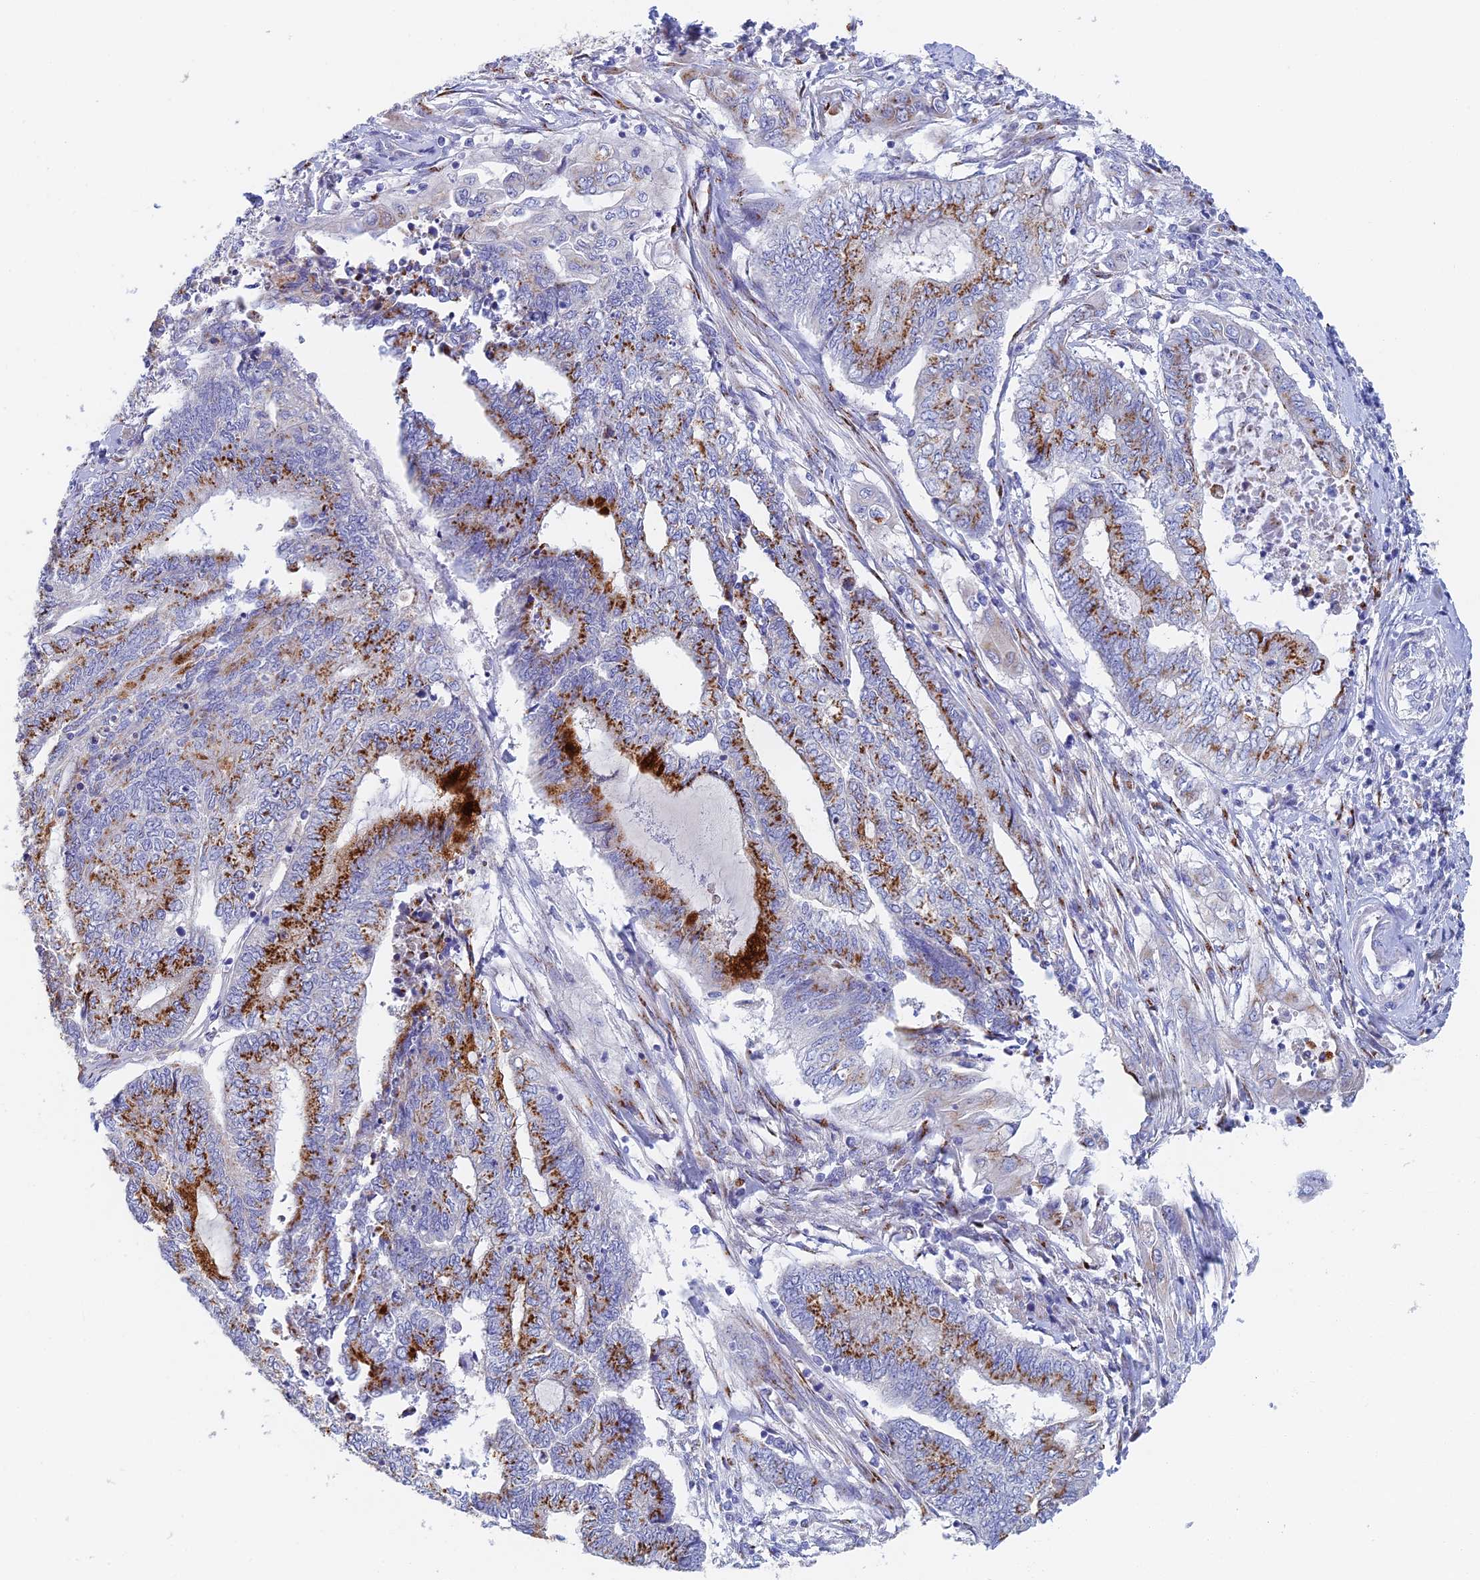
{"staining": {"intensity": "strong", "quantity": "25%-75%", "location": "cytoplasmic/membranous"}, "tissue": "endometrial cancer", "cell_type": "Tumor cells", "image_type": "cancer", "snomed": [{"axis": "morphology", "description": "Adenocarcinoma, NOS"}, {"axis": "topography", "description": "Uterus"}, {"axis": "topography", "description": "Endometrium"}], "caption": "IHC (DAB (3,3'-diaminobenzidine)) staining of human adenocarcinoma (endometrial) demonstrates strong cytoplasmic/membranous protein expression in approximately 25%-75% of tumor cells. (DAB = brown stain, brightfield microscopy at high magnification).", "gene": "SLC24A3", "patient": {"sex": "female", "age": 70}}